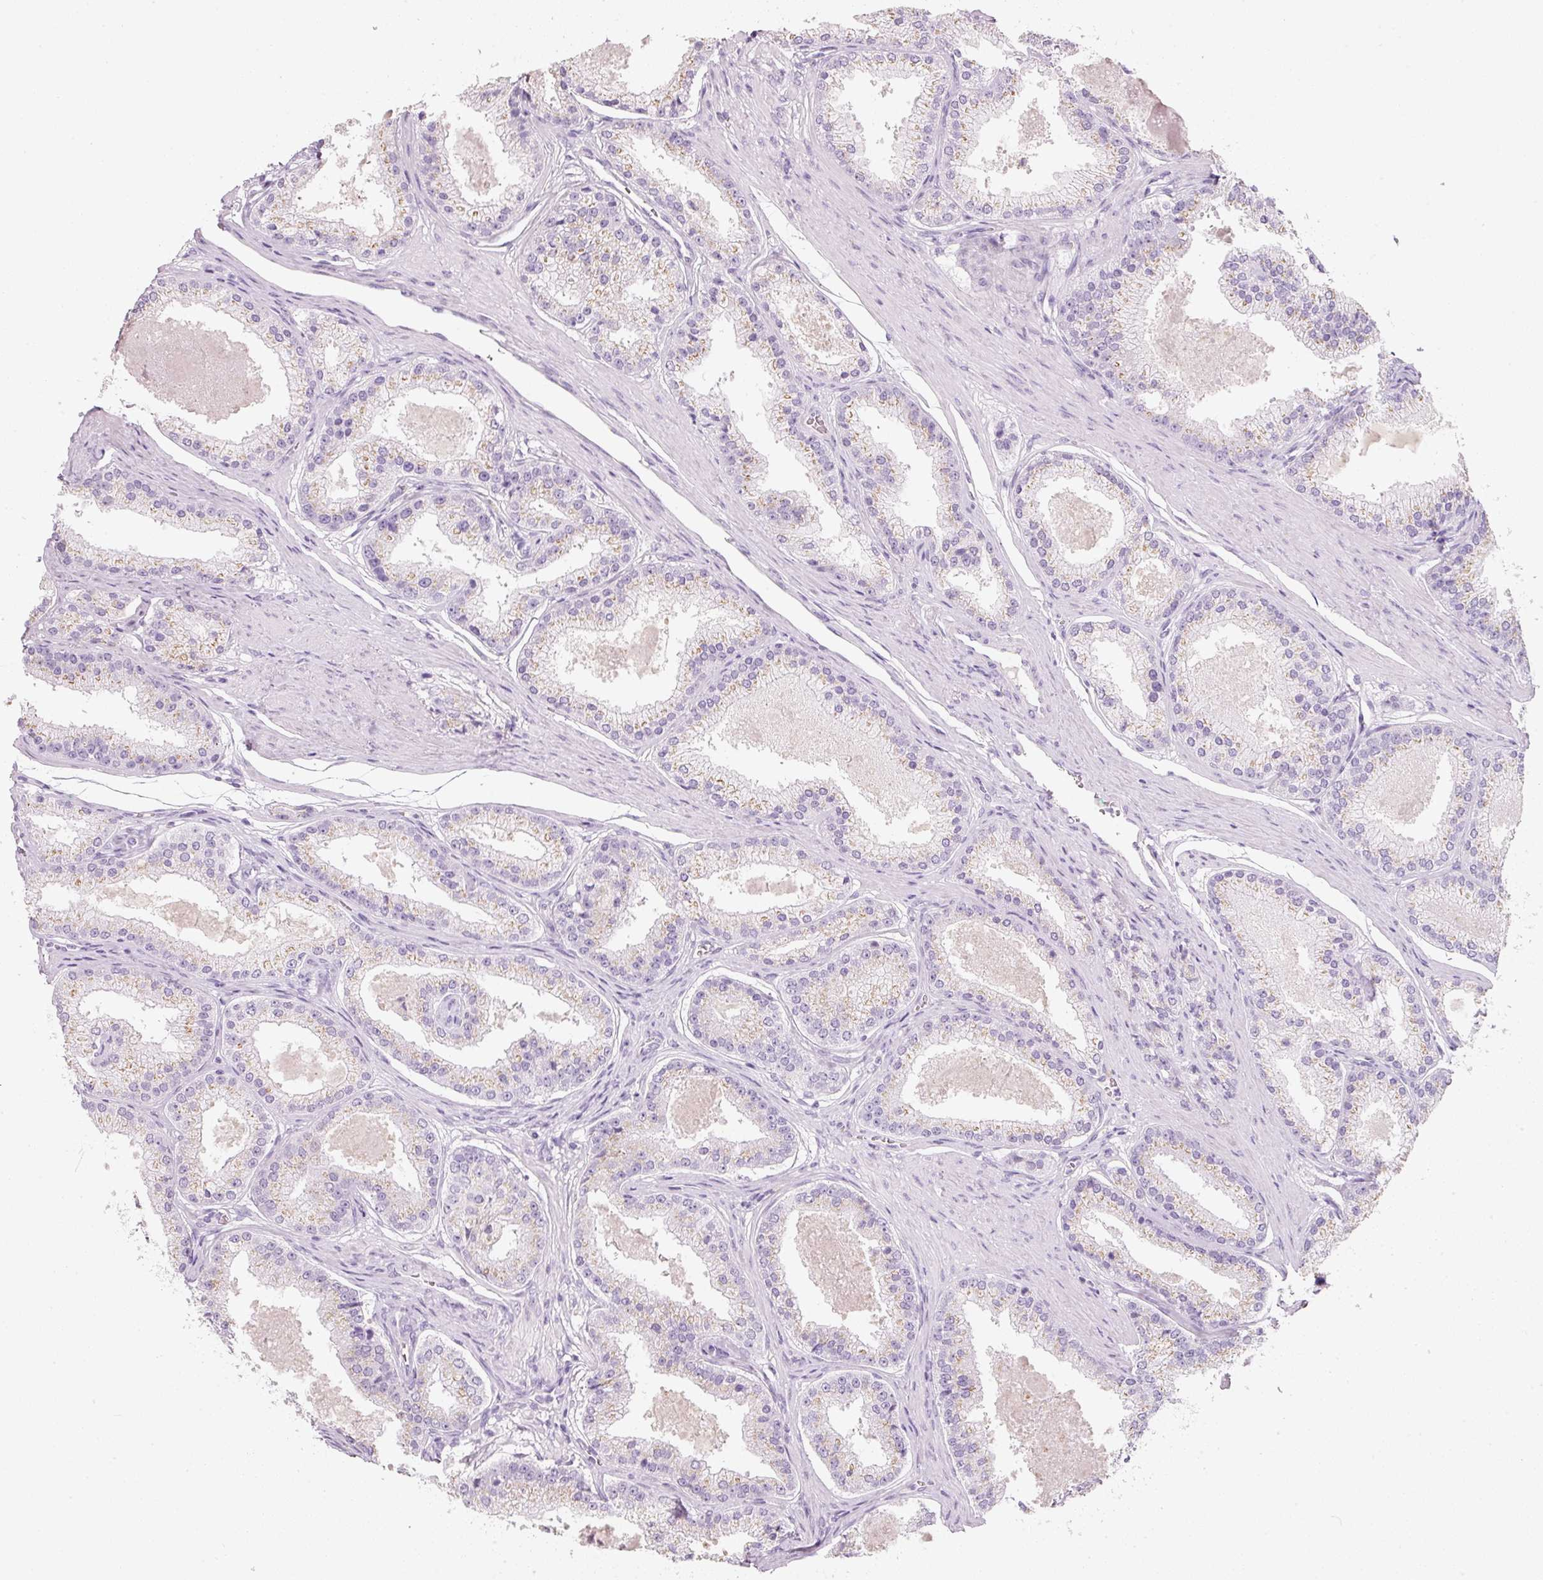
{"staining": {"intensity": "weak", "quantity": "25%-75%", "location": "cytoplasmic/membranous"}, "tissue": "prostate cancer", "cell_type": "Tumor cells", "image_type": "cancer", "snomed": [{"axis": "morphology", "description": "Adenocarcinoma, Low grade"}, {"axis": "topography", "description": "Prostate"}], "caption": "The image exhibits a brown stain indicating the presence of a protein in the cytoplasmic/membranous of tumor cells in adenocarcinoma (low-grade) (prostate). (Brightfield microscopy of DAB IHC at high magnification).", "gene": "ENSG00000206549", "patient": {"sex": "male", "age": 59}}